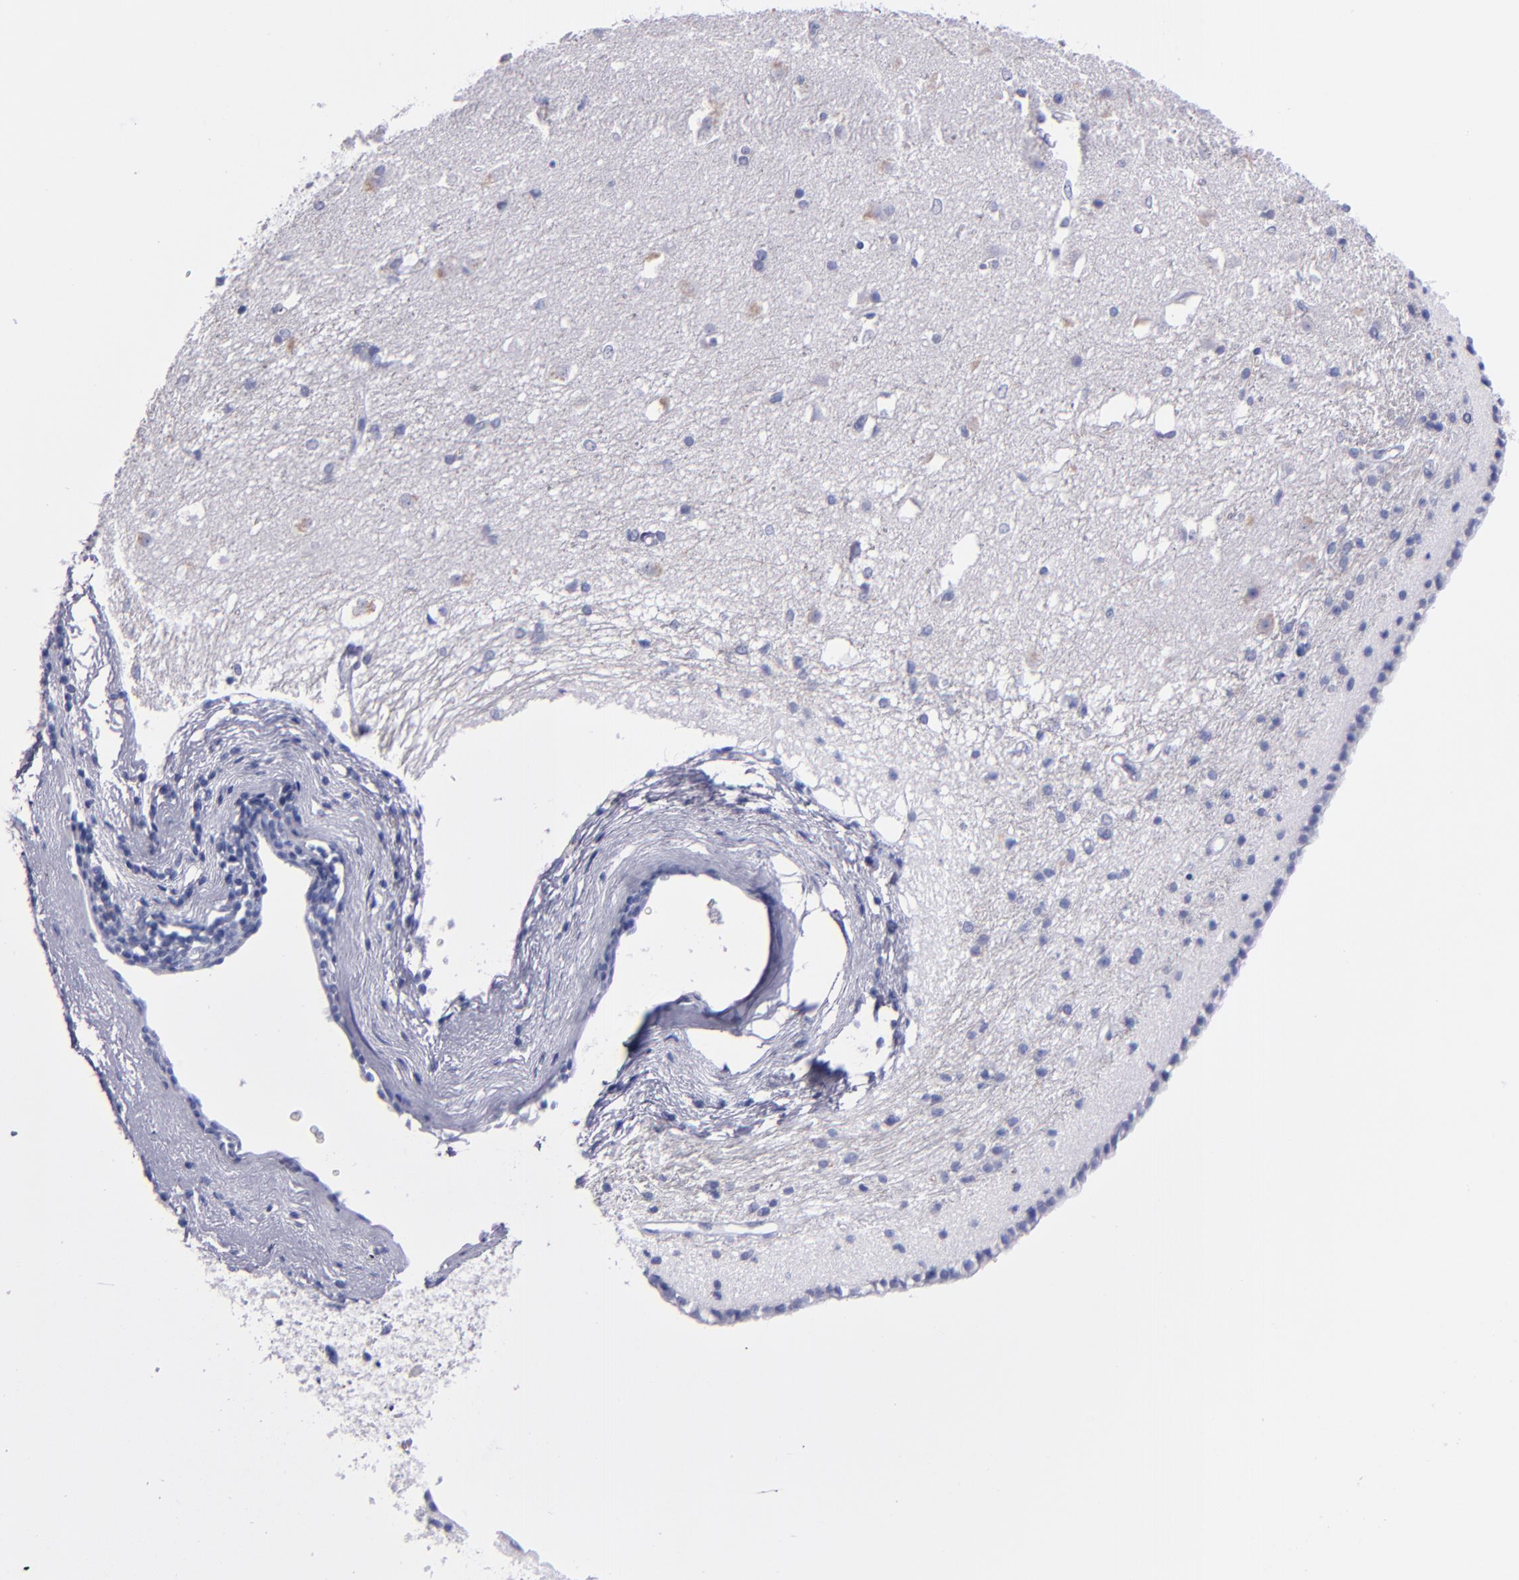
{"staining": {"intensity": "negative", "quantity": "none", "location": "none"}, "tissue": "caudate", "cell_type": "Glial cells", "image_type": "normal", "snomed": [{"axis": "morphology", "description": "Normal tissue, NOS"}, {"axis": "topography", "description": "Lateral ventricle wall"}], "caption": "Immunohistochemical staining of benign caudate shows no significant expression in glial cells.", "gene": "HNF1B", "patient": {"sex": "female", "age": 19}}